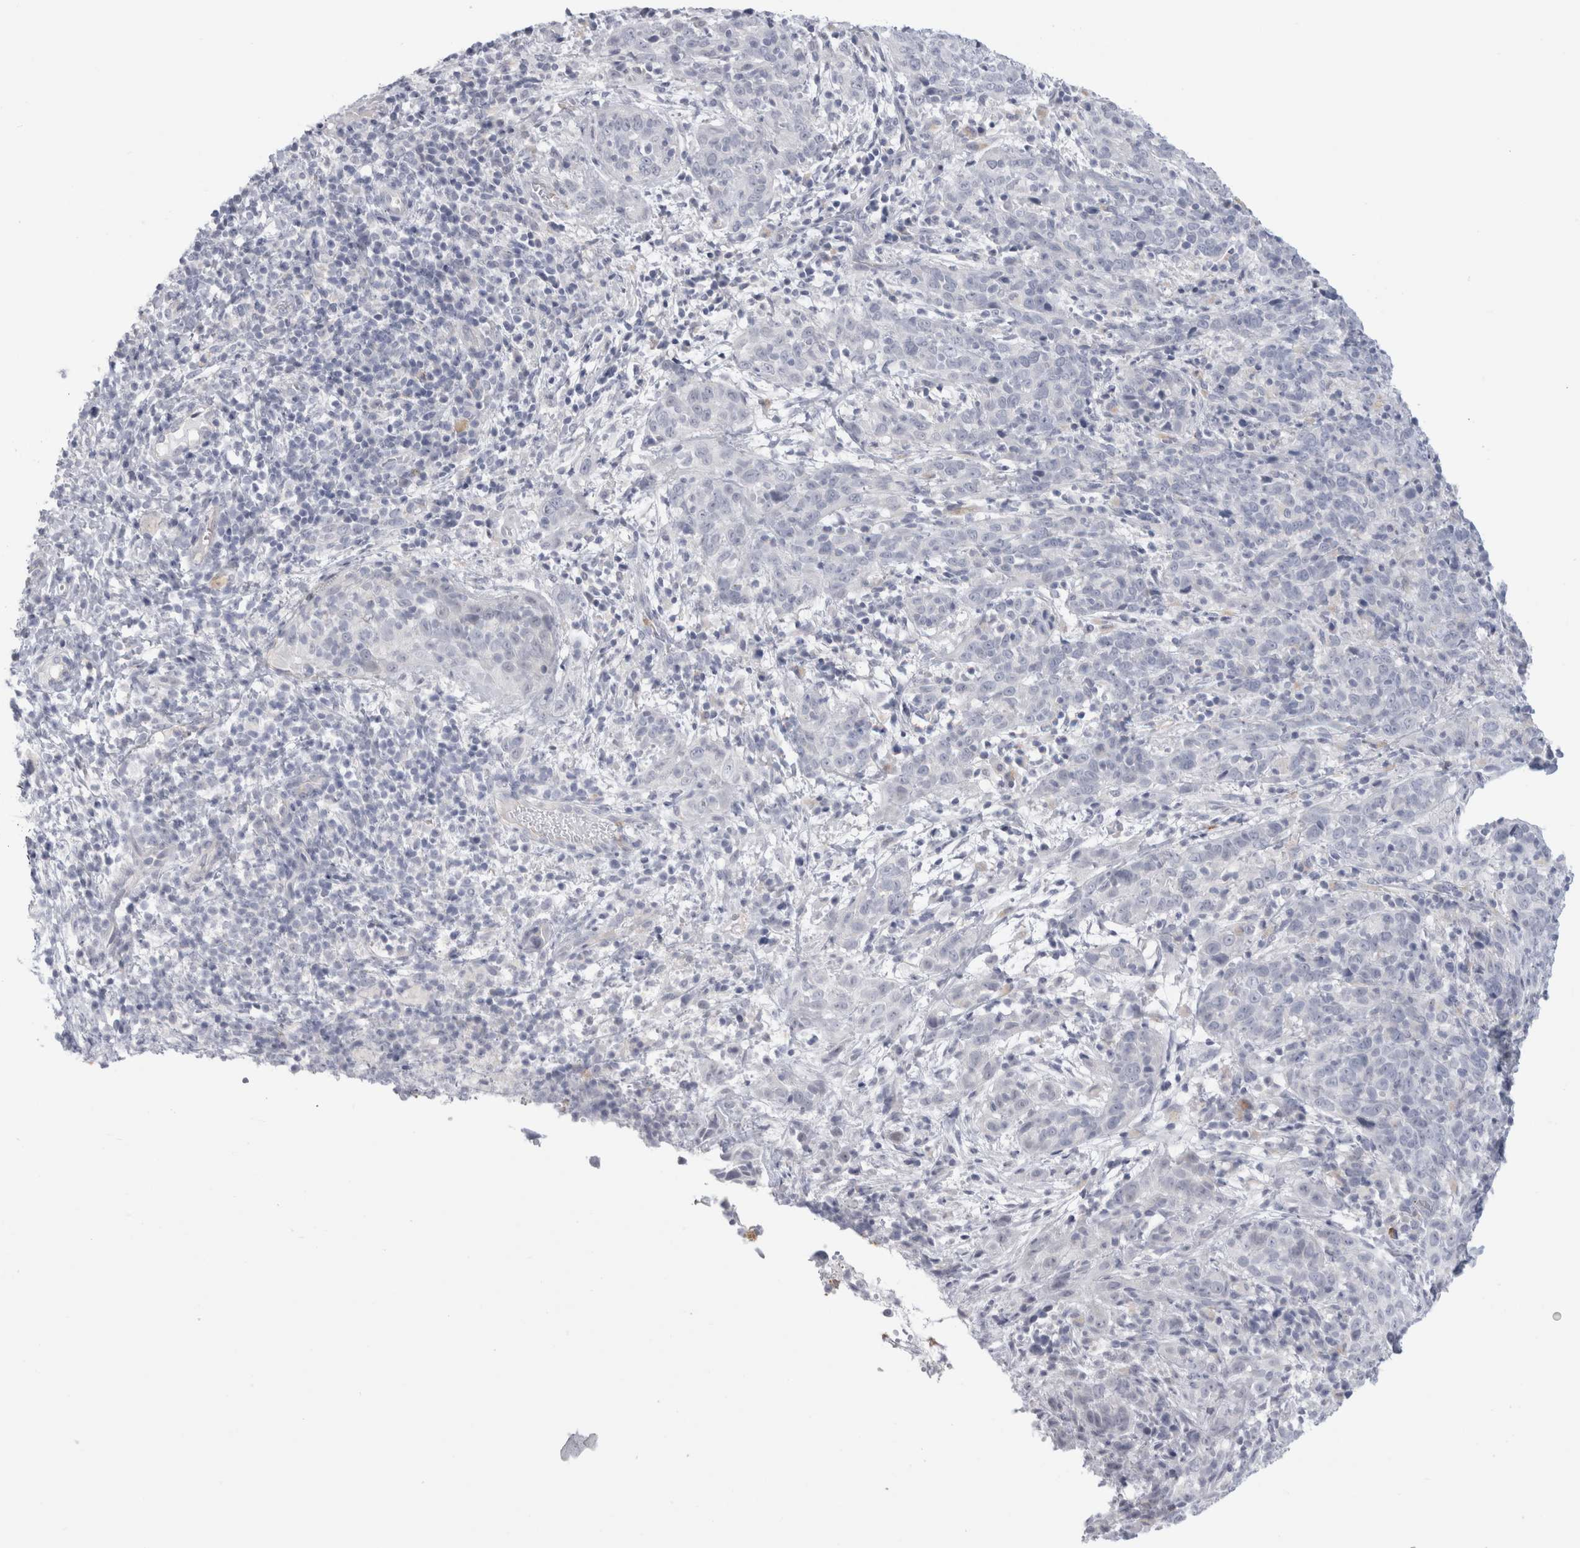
{"staining": {"intensity": "negative", "quantity": "none", "location": "none"}, "tissue": "cervical cancer", "cell_type": "Tumor cells", "image_type": "cancer", "snomed": [{"axis": "morphology", "description": "Squamous cell carcinoma, NOS"}, {"axis": "topography", "description": "Cervix"}], "caption": "Protein analysis of cervical squamous cell carcinoma shows no significant expression in tumor cells.", "gene": "ANKMY1", "patient": {"sex": "female", "age": 46}}